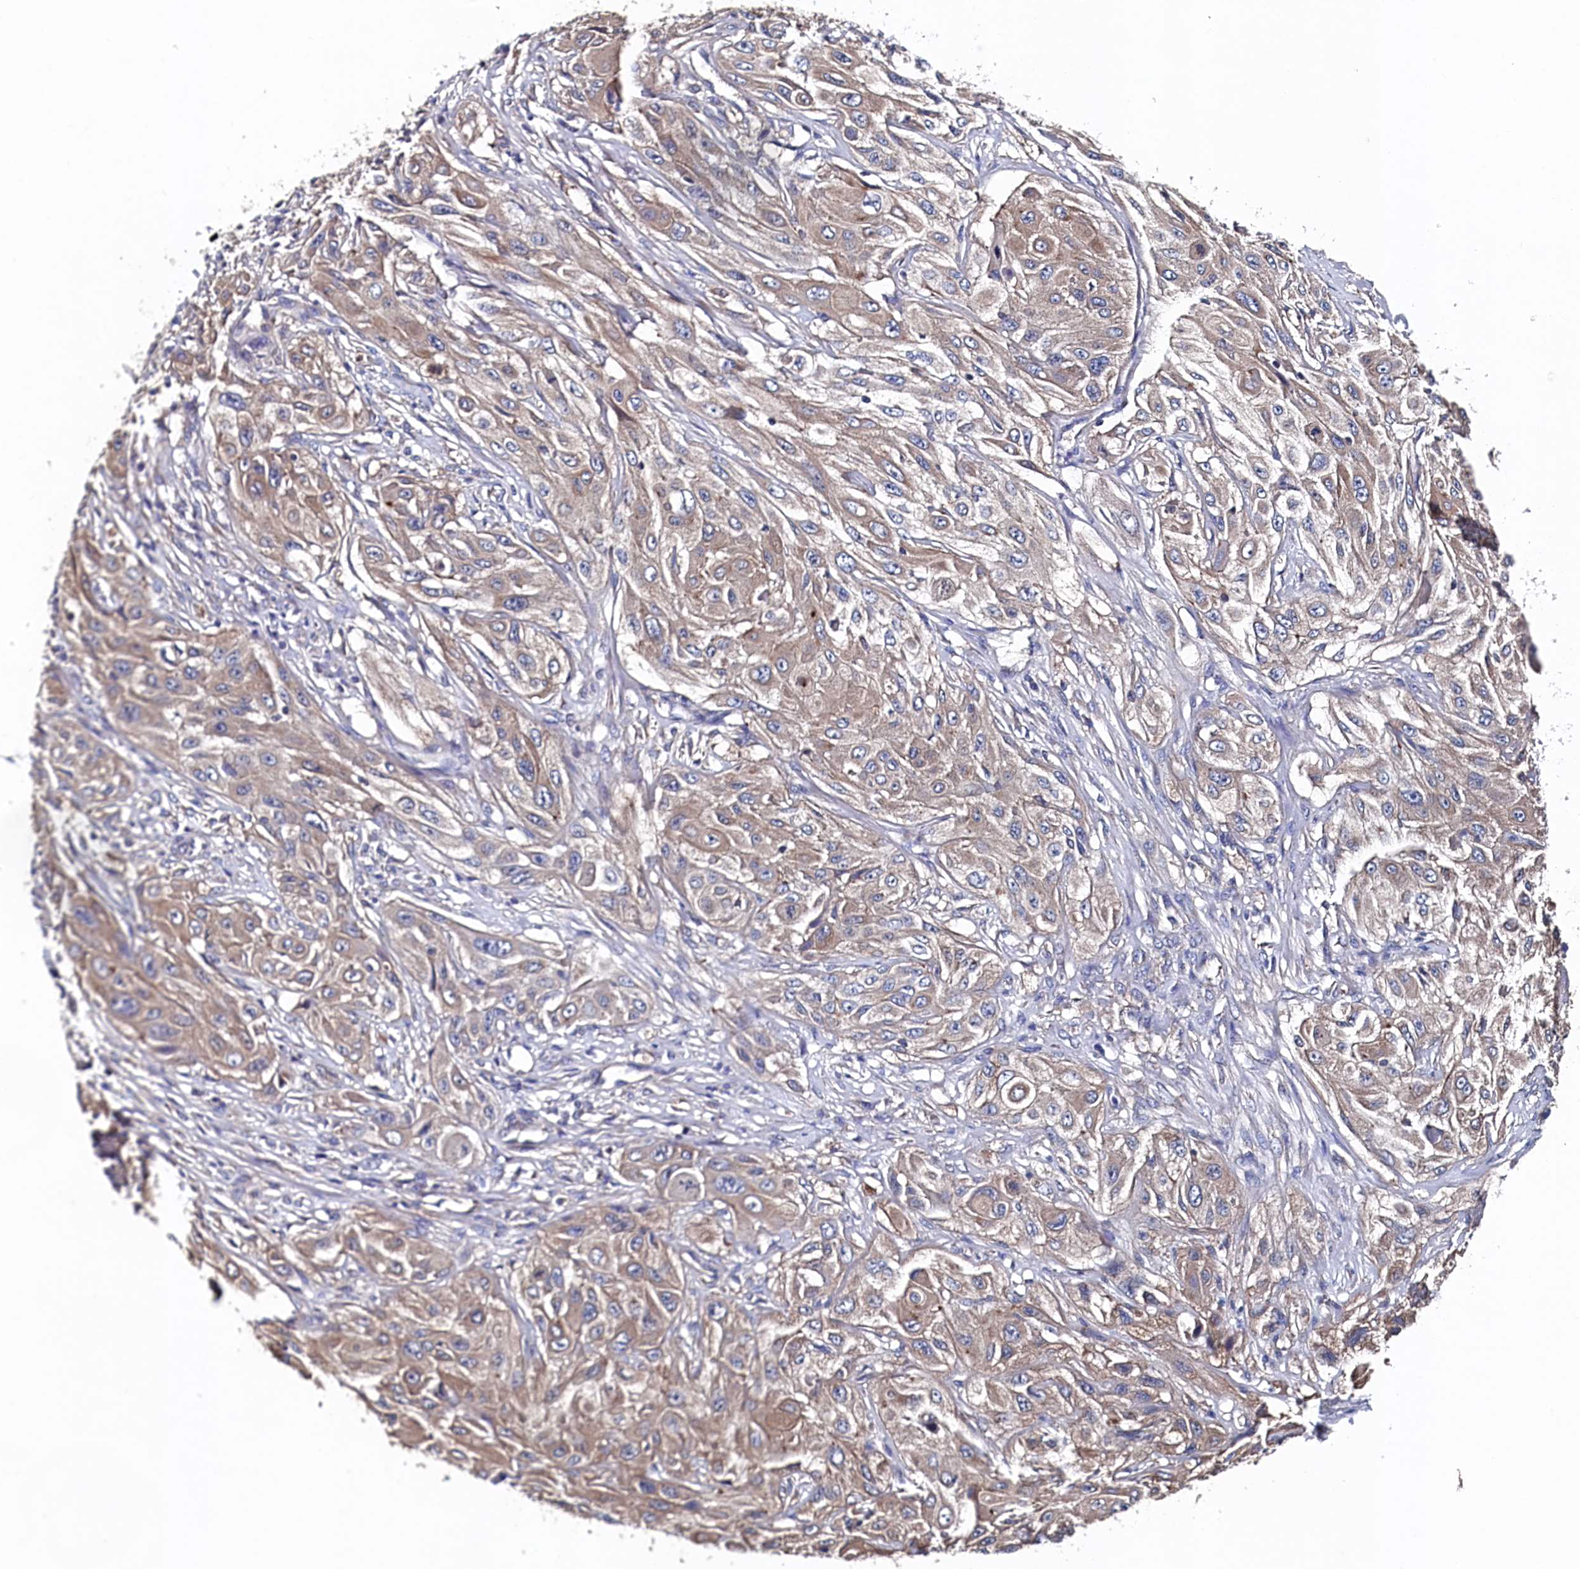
{"staining": {"intensity": "weak", "quantity": ">75%", "location": "cytoplasmic/membranous"}, "tissue": "cervical cancer", "cell_type": "Tumor cells", "image_type": "cancer", "snomed": [{"axis": "morphology", "description": "Squamous cell carcinoma, NOS"}, {"axis": "topography", "description": "Cervix"}], "caption": "Squamous cell carcinoma (cervical) stained with DAB IHC displays low levels of weak cytoplasmic/membranous positivity in about >75% of tumor cells.", "gene": "BHMT", "patient": {"sex": "female", "age": 42}}